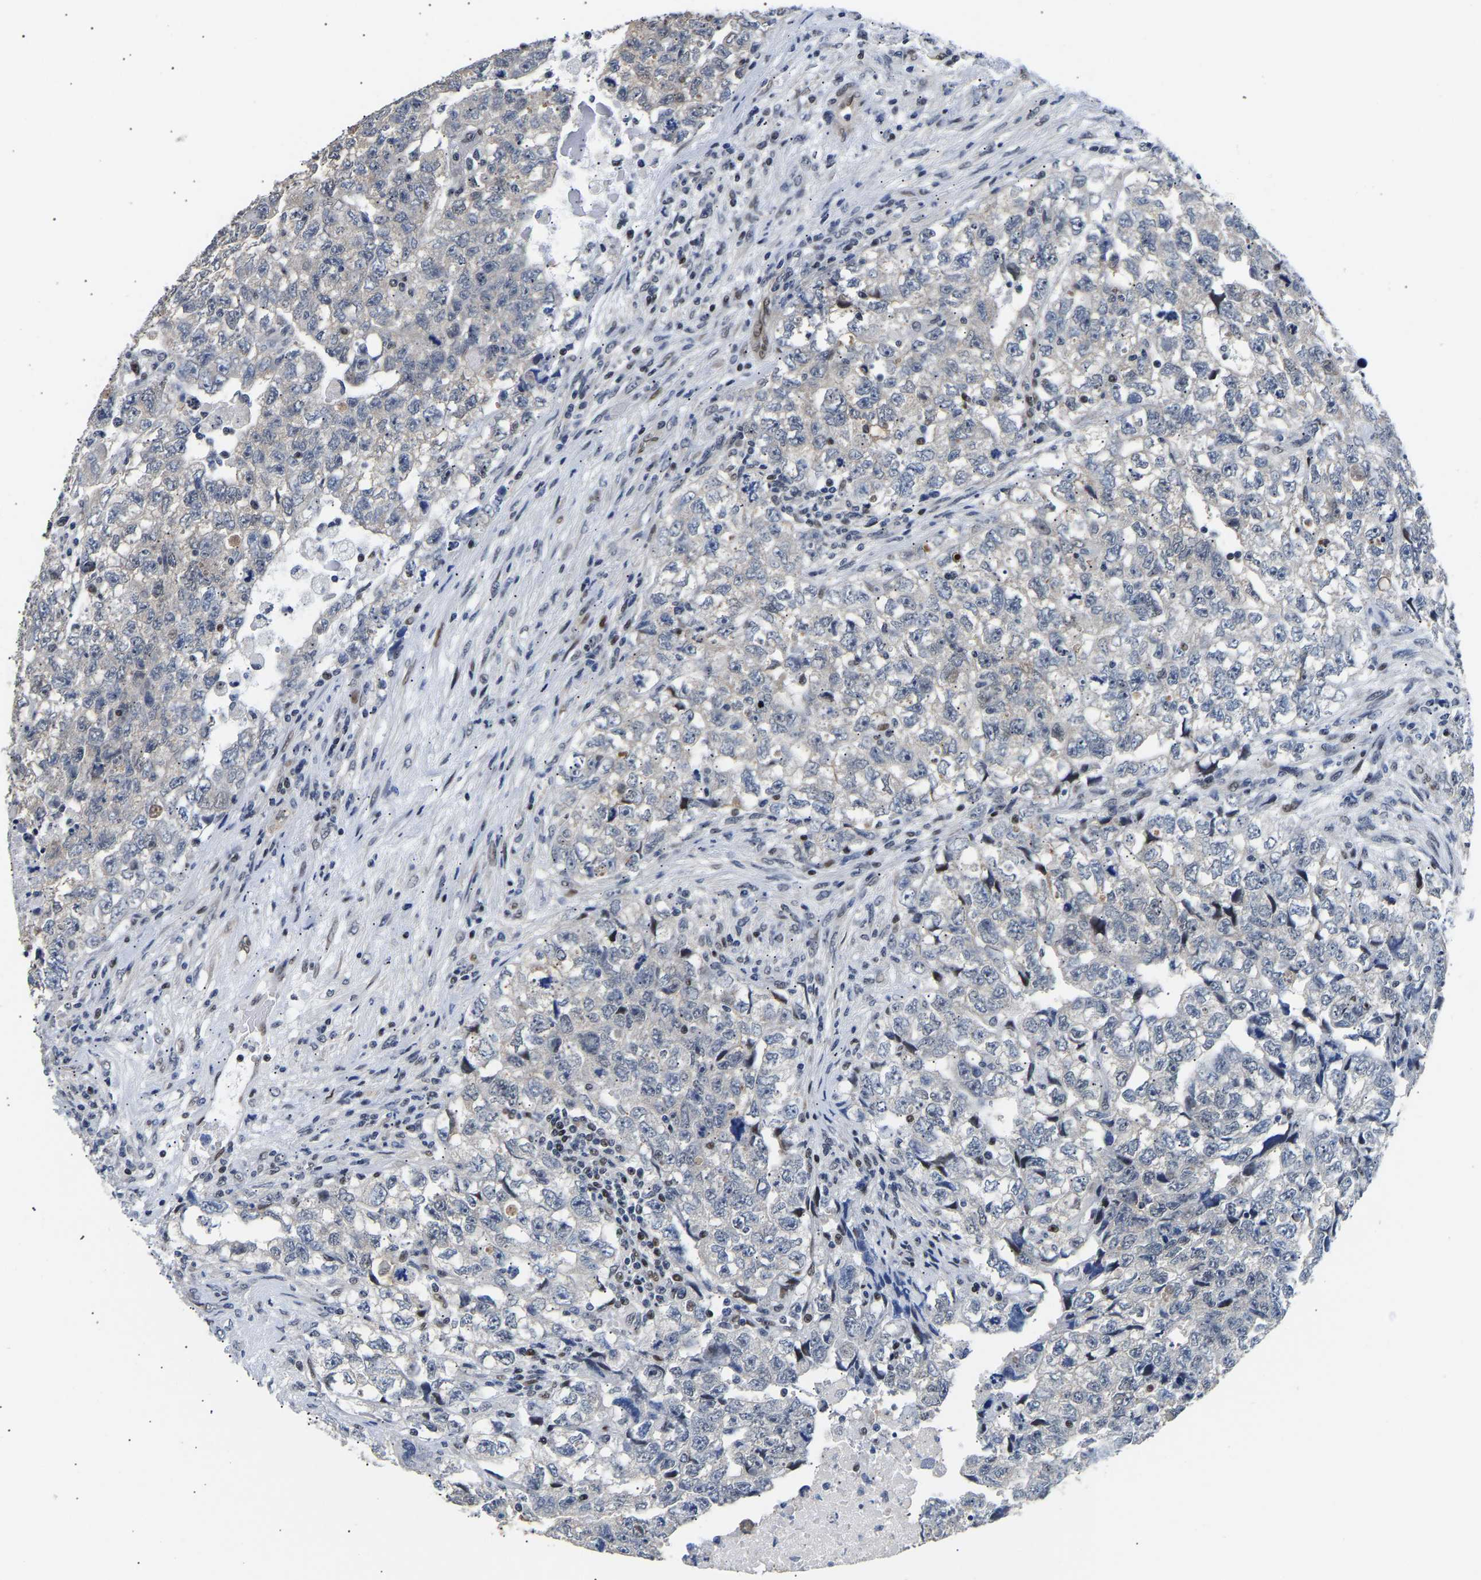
{"staining": {"intensity": "negative", "quantity": "none", "location": "none"}, "tissue": "testis cancer", "cell_type": "Tumor cells", "image_type": "cancer", "snomed": [{"axis": "morphology", "description": "Carcinoma, Embryonal, NOS"}, {"axis": "topography", "description": "Testis"}], "caption": "A micrograph of human testis embryonal carcinoma is negative for staining in tumor cells.", "gene": "PTRHD1", "patient": {"sex": "male", "age": 36}}